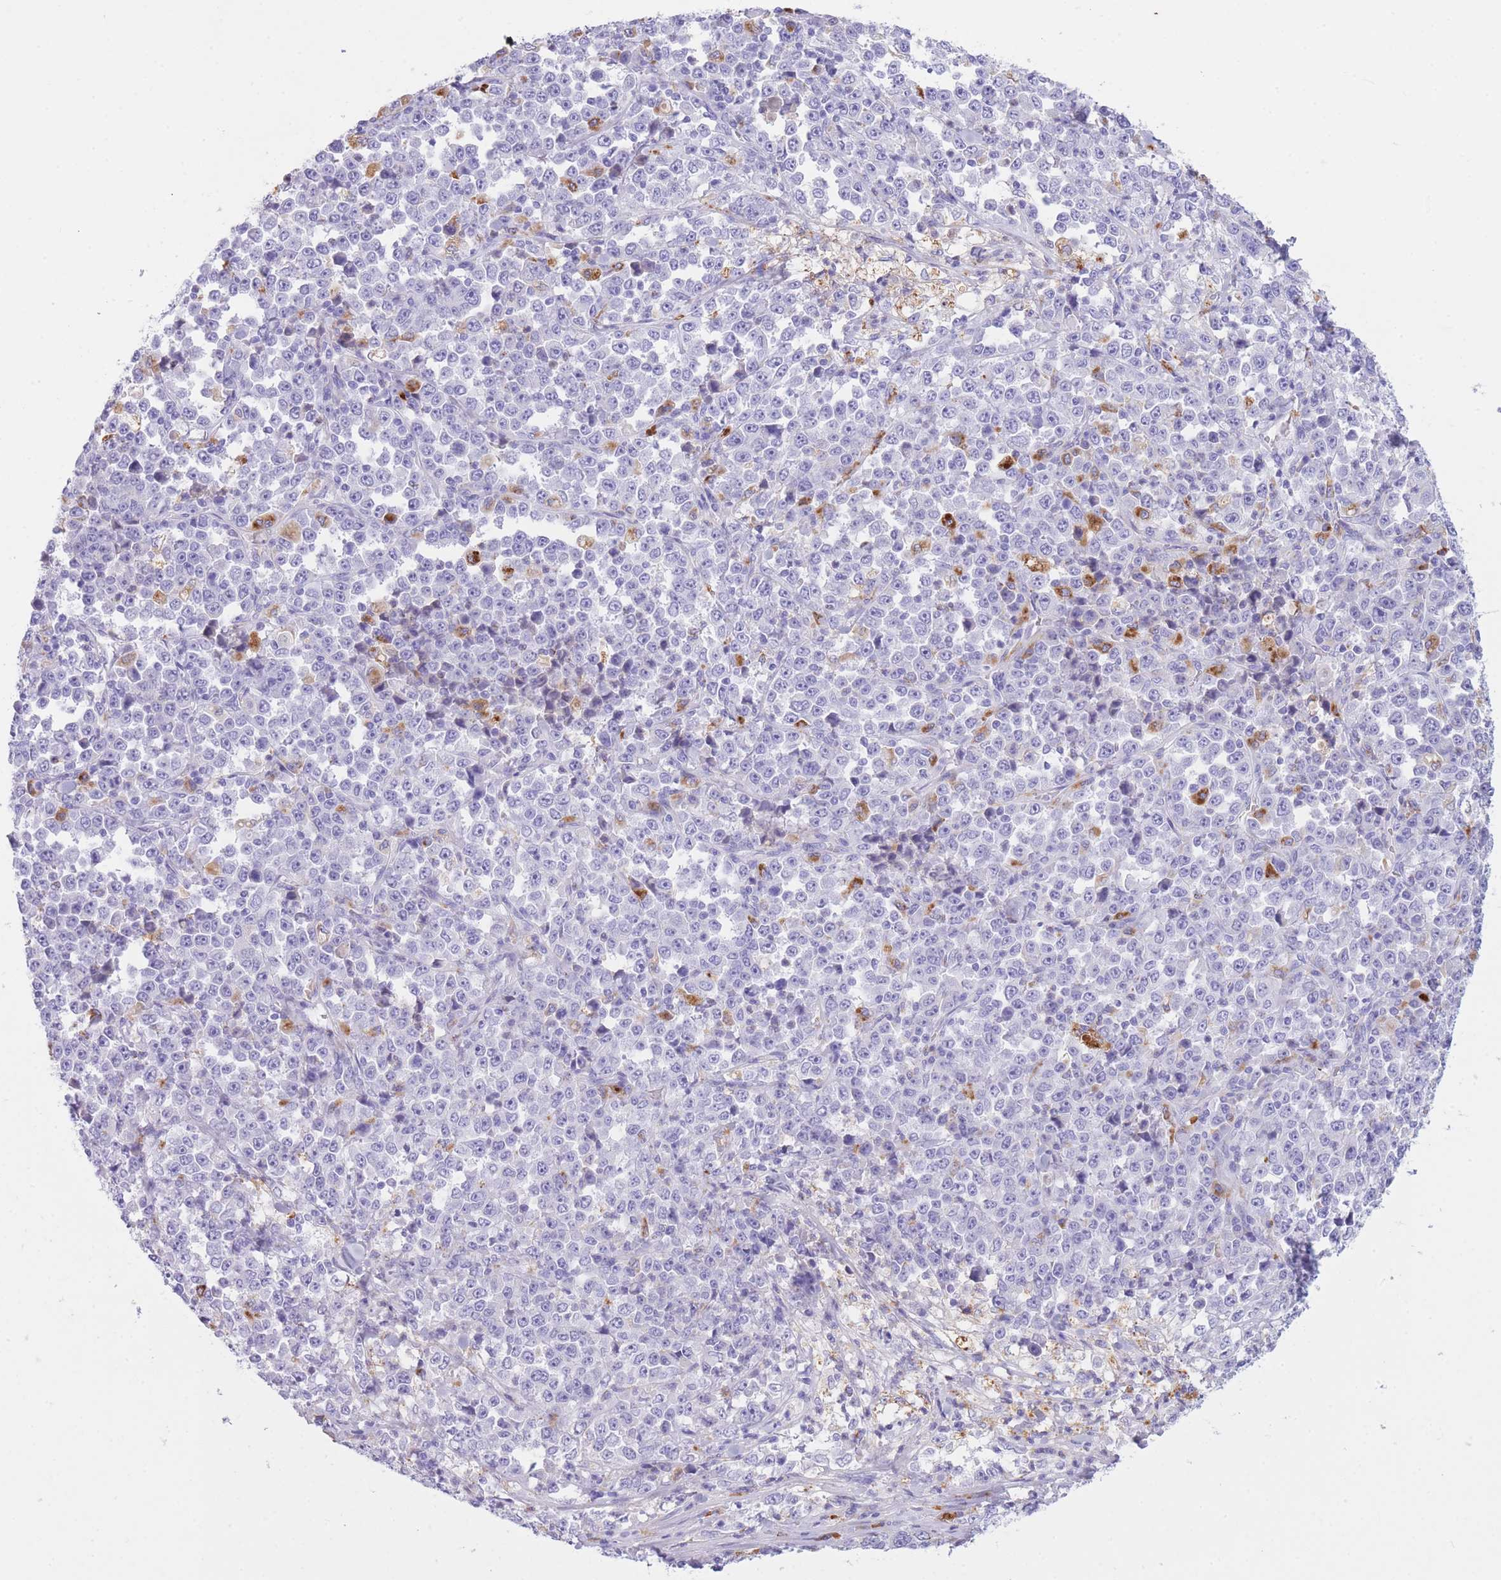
{"staining": {"intensity": "negative", "quantity": "none", "location": "none"}, "tissue": "stomach cancer", "cell_type": "Tumor cells", "image_type": "cancer", "snomed": [{"axis": "morphology", "description": "Normal tissue, NOS"}, {"axis": "morphology", "description": "Adenocarcinoma, NOS"}, {"axis": "topography", "description": "Stomach, upper"}, {"axis": "topography", "description": "Stomach"}], "caption": "Immunohistochemistry image of adenocarcinoma (stomach) stained for a protein (brown), which demonstrates no expression in tumor cells.", "gene": "PLBD1", "patient": {"sex": "male", "age": 59}}